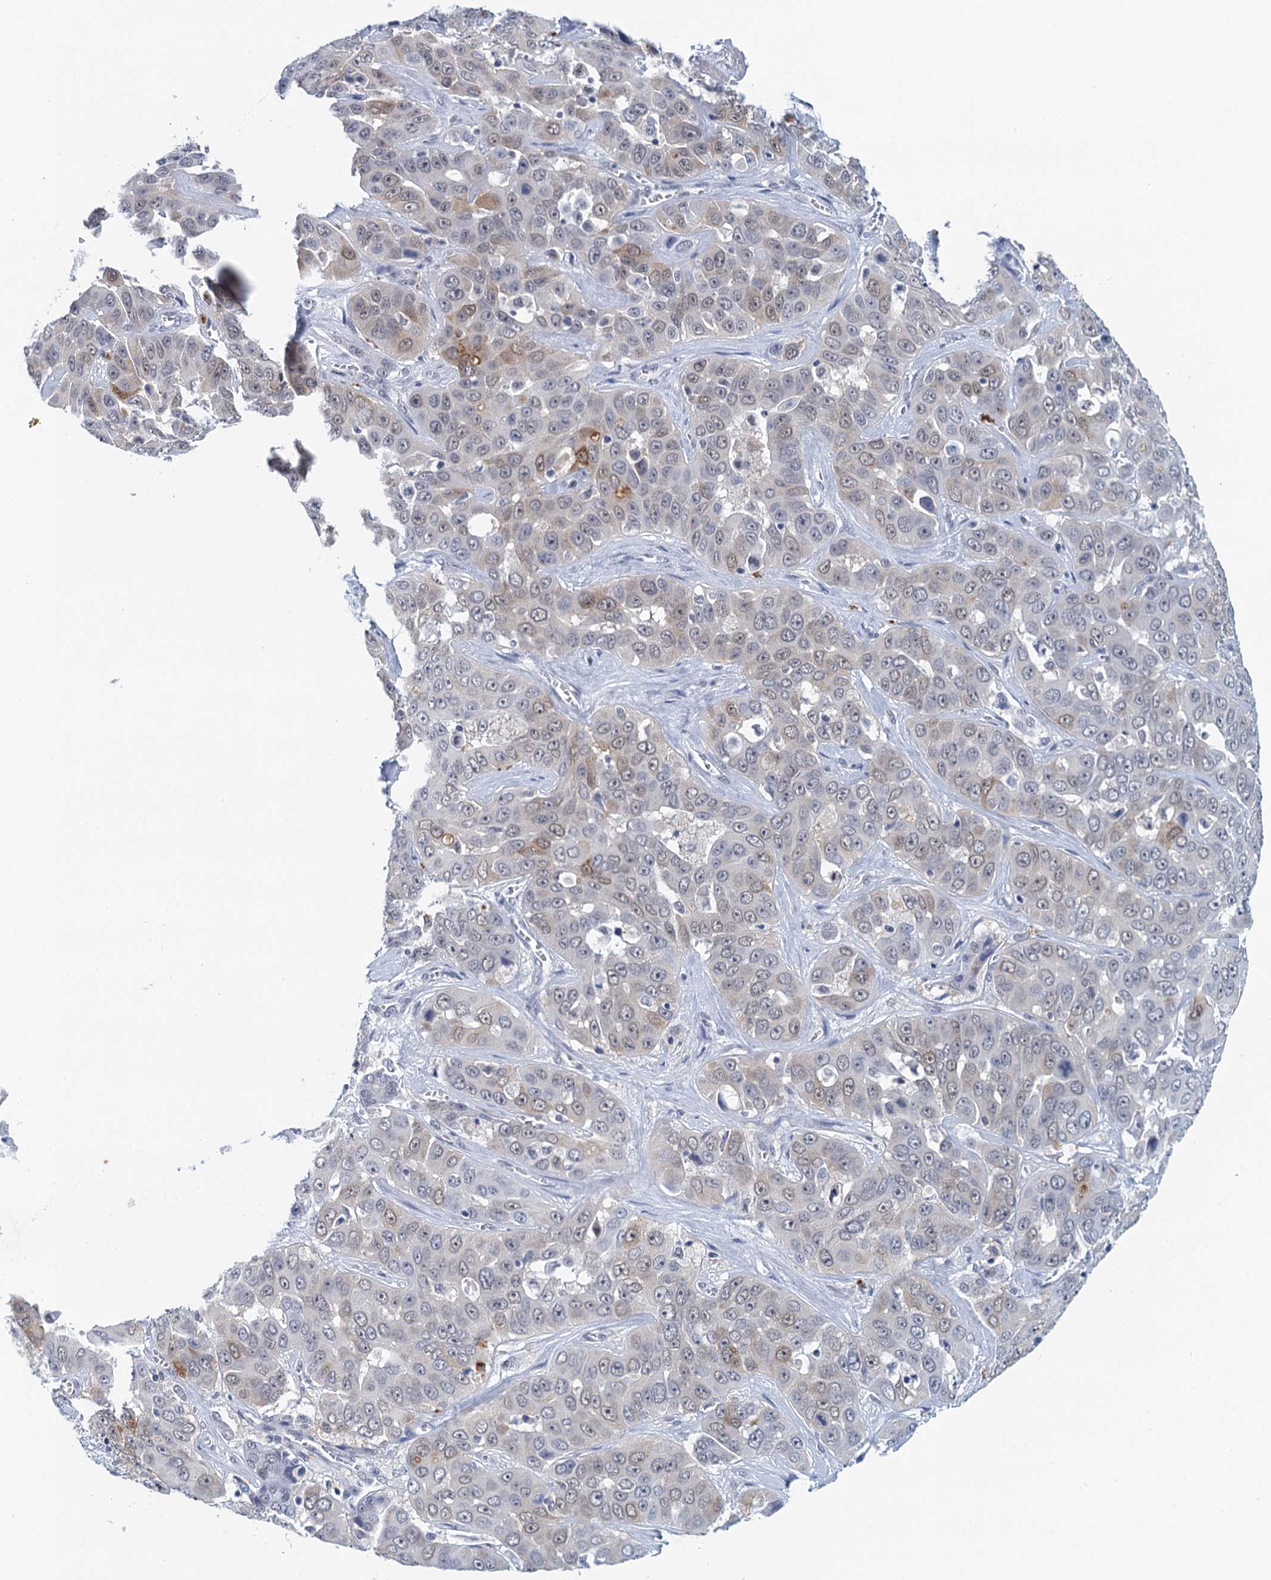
{"staining": {"intensity": "moderate", "quantity": "<25%", "location": "cytoplasmic/membranous"}, "tissue": "liver cancer", "cell_type": "Tumor cells", "image_type": "cancer", "snomed": [{"axis": "morphology", "description": "Cholangiocarcinoma"}, {"axis": "topography", "description": "Liver"}], "caption": "A low amount of moderate cytoplasmic/membranous positivity is present in approximately <25% of tumor cells in liver cancer (cholangiocarcinoma) tissue. Using DAB (3,3'-diaminobenzidine) (brown) and hematoxylin (blue) stains, captured at high magnification using brightfield microscopy.", "gene": "EPS8L1", "patient": {"sex": "female", "age": 52}}